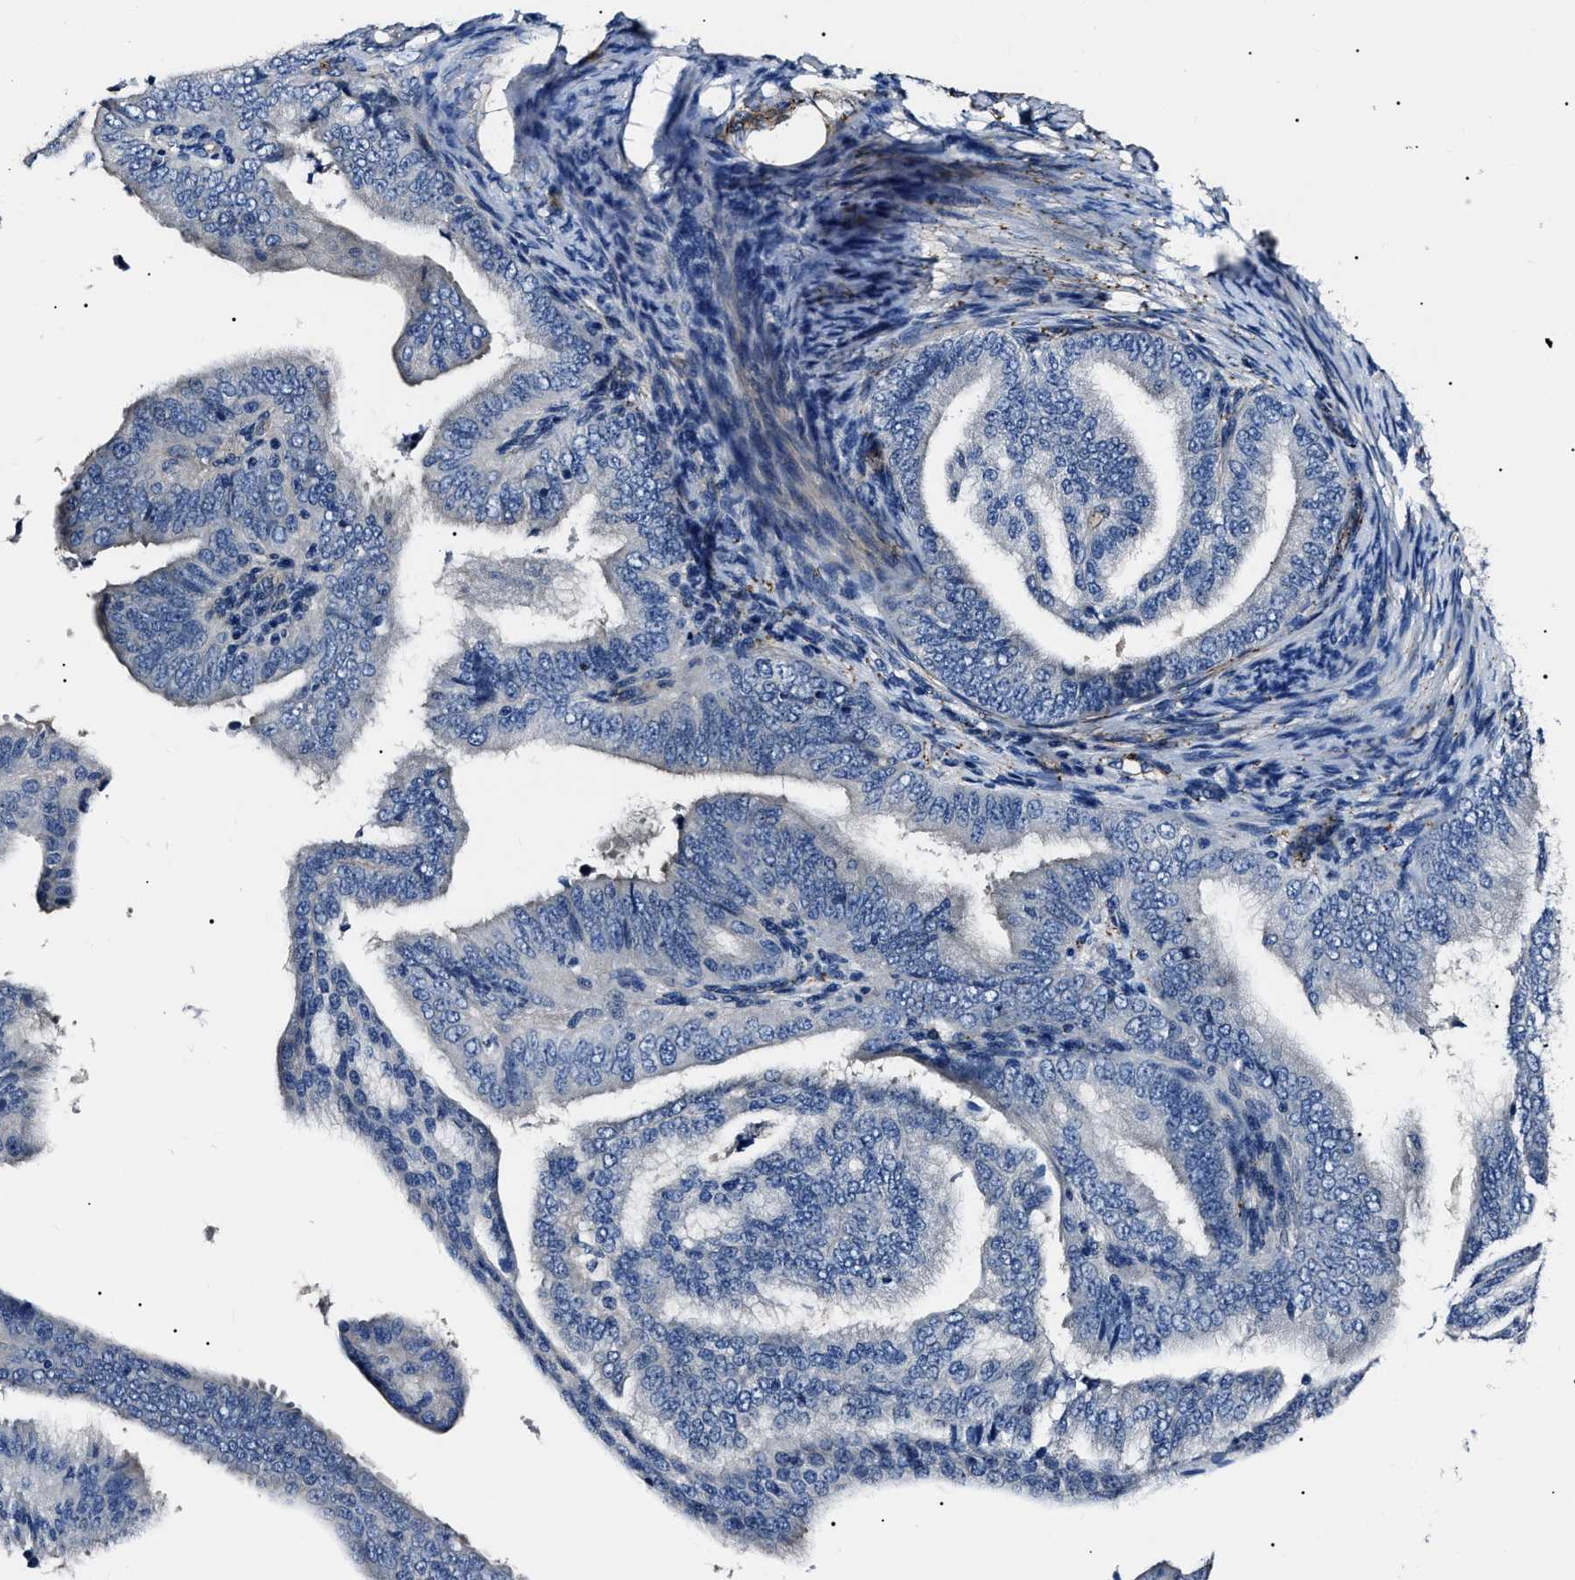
{"staining": {"intensity": "negative", "quantity": "none", "location": "none"}, "tissue": "endometrial cancer", "cell_type": "Tumor cells", "image_type": "cancer", "snomed": [{"axis": "morphology", "description": "Adenocarcinoma, NOS"}, {"axis": "topography", "description": "Endometrium"}], "caption": "An IHC image of endometrial cancer is shown. There is no staining in tumor cells of endometrial cancer.", "gene": "KLHL42", "patient": {"sex": "female", "age": 58}}